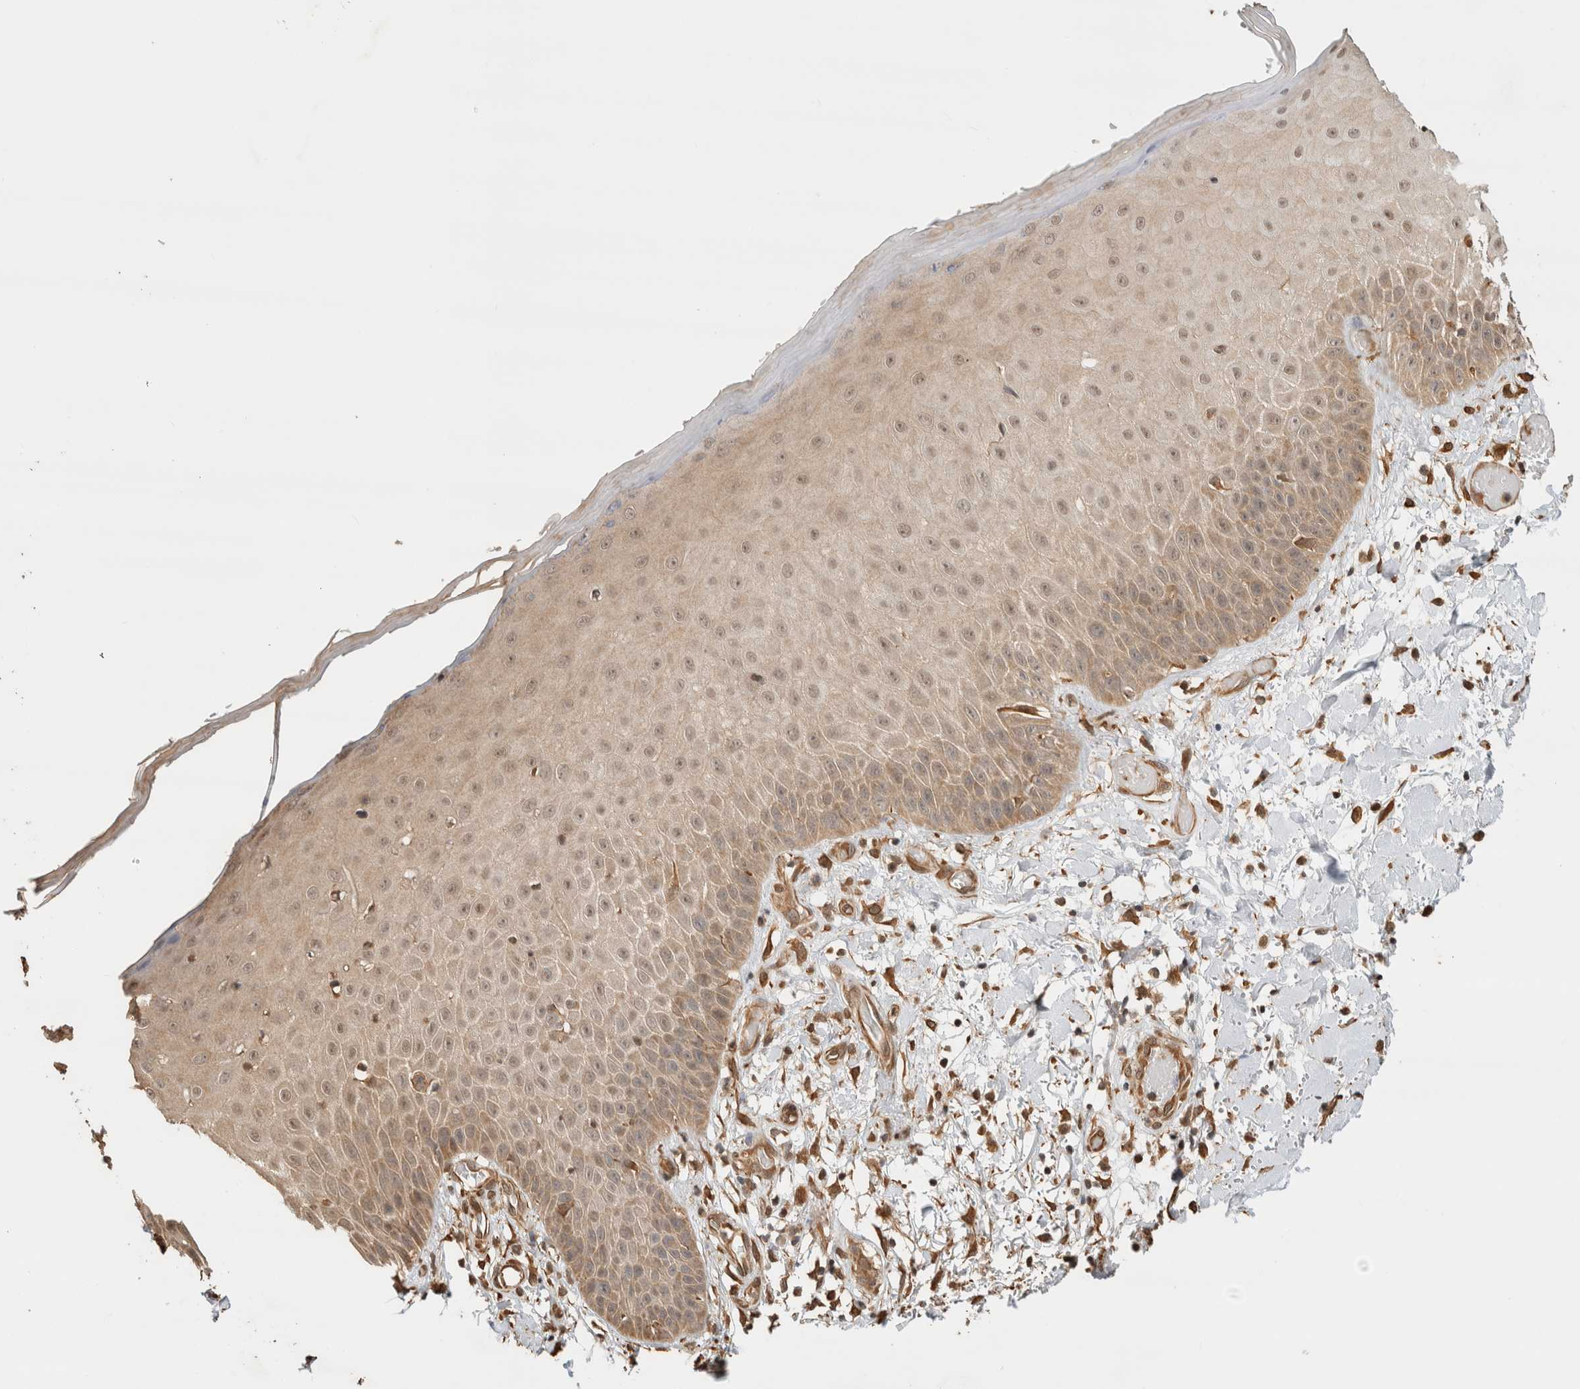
{"staining": {"intensity": "strong", "quantity": ">75%", "location": "cytoplasmic/membranous,nuclear"}, "tissue": "skin", "cell_type": "Fibroblasts", "image_type": "normal", "snomed": [{"axis": "morphology", "description": "Normal tissue, NOS"}, {"axis": "morphology", "description": "Inflammation, NOS"}, {"axis": "topography", "description": "Skin"}], "caption": "Protein staining demonstrates strong cytoplasmic/membranous,nuclear positivity in approximately >75% of fibroblasts in unremarkable skin. The staining was performed using DAB (3,3'-diaminobenzidine), with brown indicating positive protein expression. Nuclei are stained blue with hematoxylin.", "gene": "OTUD6B", "patient": {"sex": "female", "age": 44}}